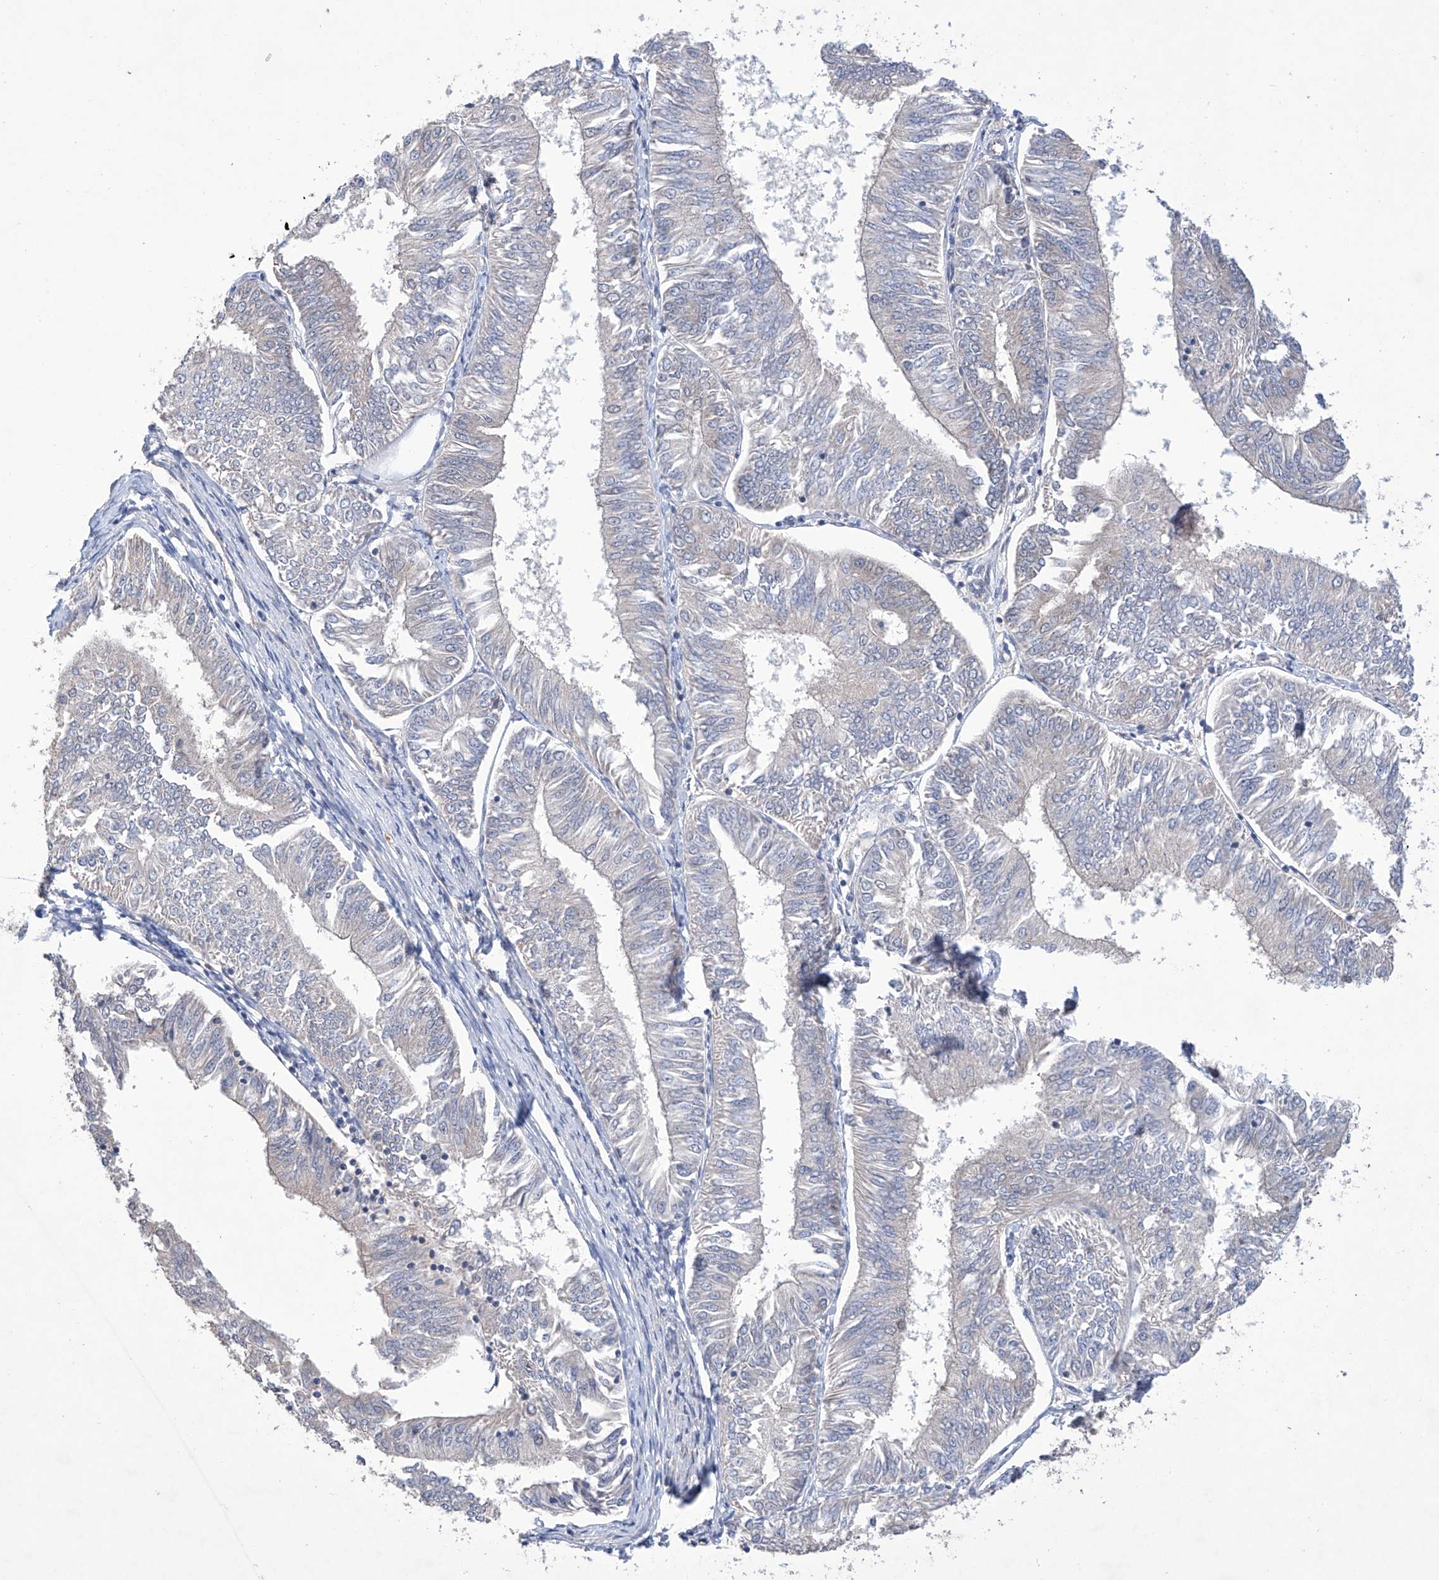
{"staining": {"intensity": "negative", "quantity": "none", "location": "none"}, "tissue": "endometrial cancer", "cell_type": "Tumor cells", "image_type": "cancer", "snomed": [{"axis": "morphology", "description": "Adenocarcinoma, NOS"}, {"axis": "topography", "description": "Endometrium"}], "caption": "Endometrial cancer was stained to show a protein in brown. There is no significant staining in tumor cells.", "gene": "AFG1L", "patient": {"sex": "female", "age": 58}}